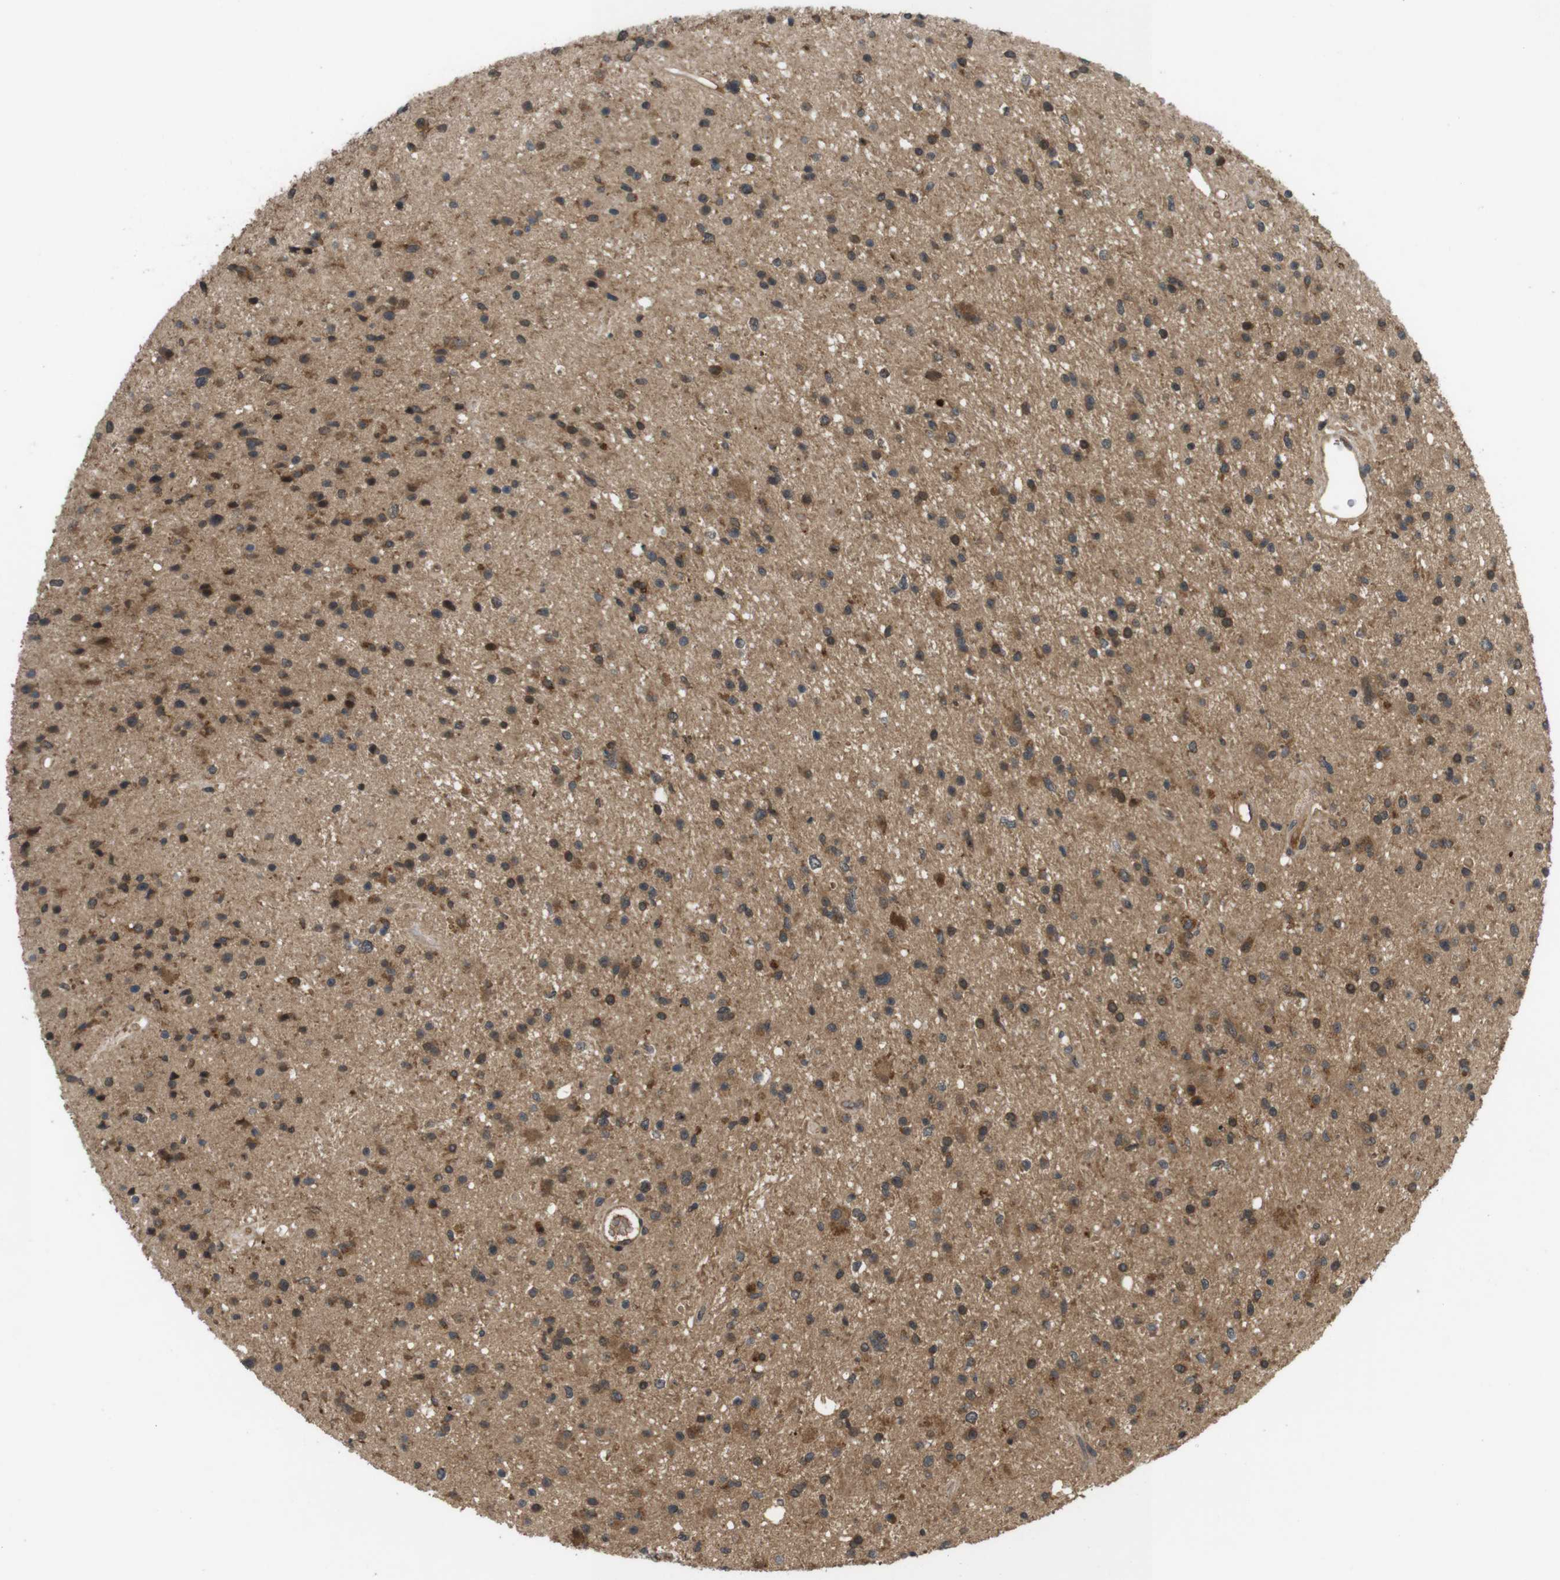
{"staining": {"intensity": "moderate", "quantity": ">75%", "location": "cytoplasmic/membranous"}, "tissue": "glioma", "cell_type": "Tumor cells", "image_type": "cancer", "snomed": [{"axis": "morphology", "description": "Glioma, malignant, High grade"}, {"axis": "topography", "description": "Brain"}], "caption": "There is medium levels of moderate cytoplasmic/membranous staining in tumor cells of glioma, as demonstrated by immunohistochemical staining (brown color).", "gene": "NFKBIE", "patient": {"sex": "male", "age": 33}}